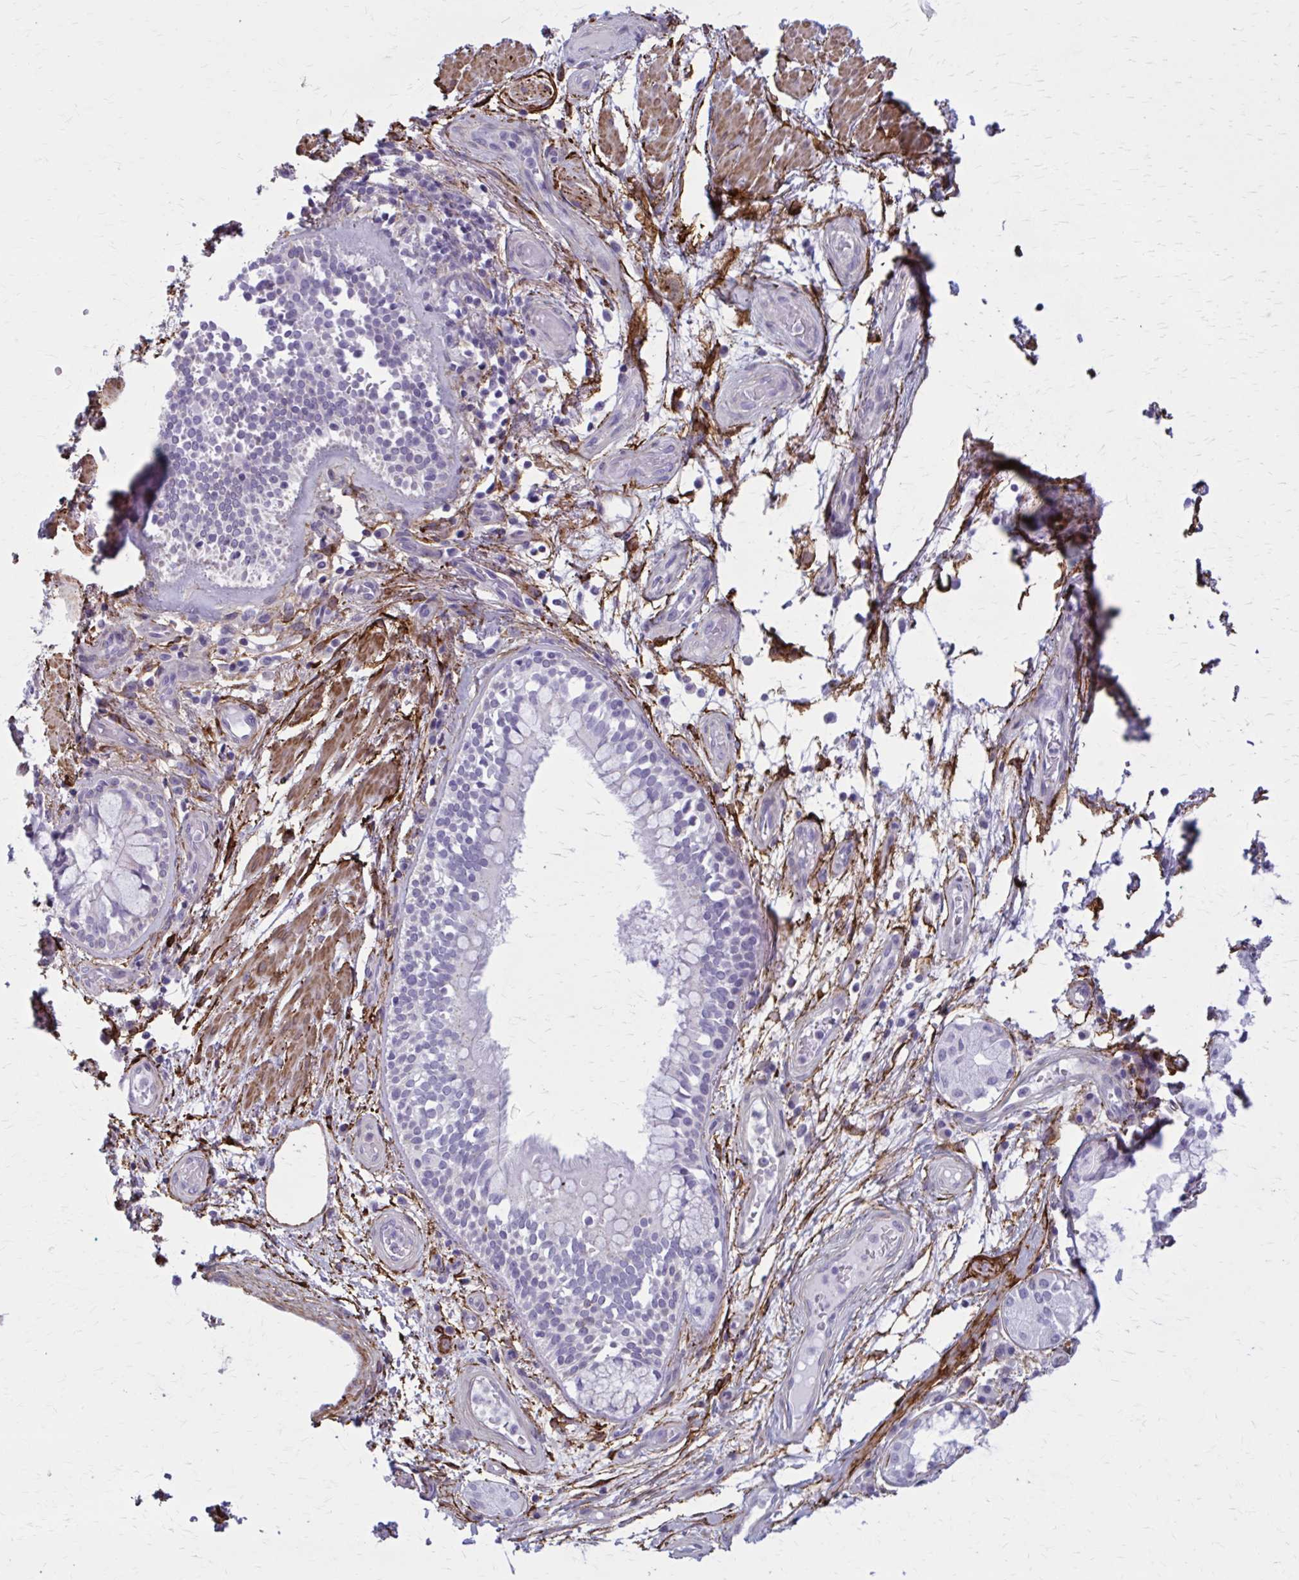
{"staining": {"intensity": "negative", "quantity": "none", "location": "none"}, "tissue": "soft tissue", "cell_type": "Chondrocytes", "image_type": "normal", "snomed": [{"axis": "morphology", "description": "Normal tissue, NOS"}, {"axis": "topography", "description": "Cartilage tissue"}, {"axis": "topography", "description": "Bronchus"}], "caption": "Immunohistochemical staining of normal human soft tissue shows no significant positivity in chondrocytes. (Stains: DAB immunohistochemistry with hematoxylin counter stain, Microscopy: brightfield microscopy at high magnification).", "gene": "AKAP12", "patient": {"sex": "male", "age": 64}}